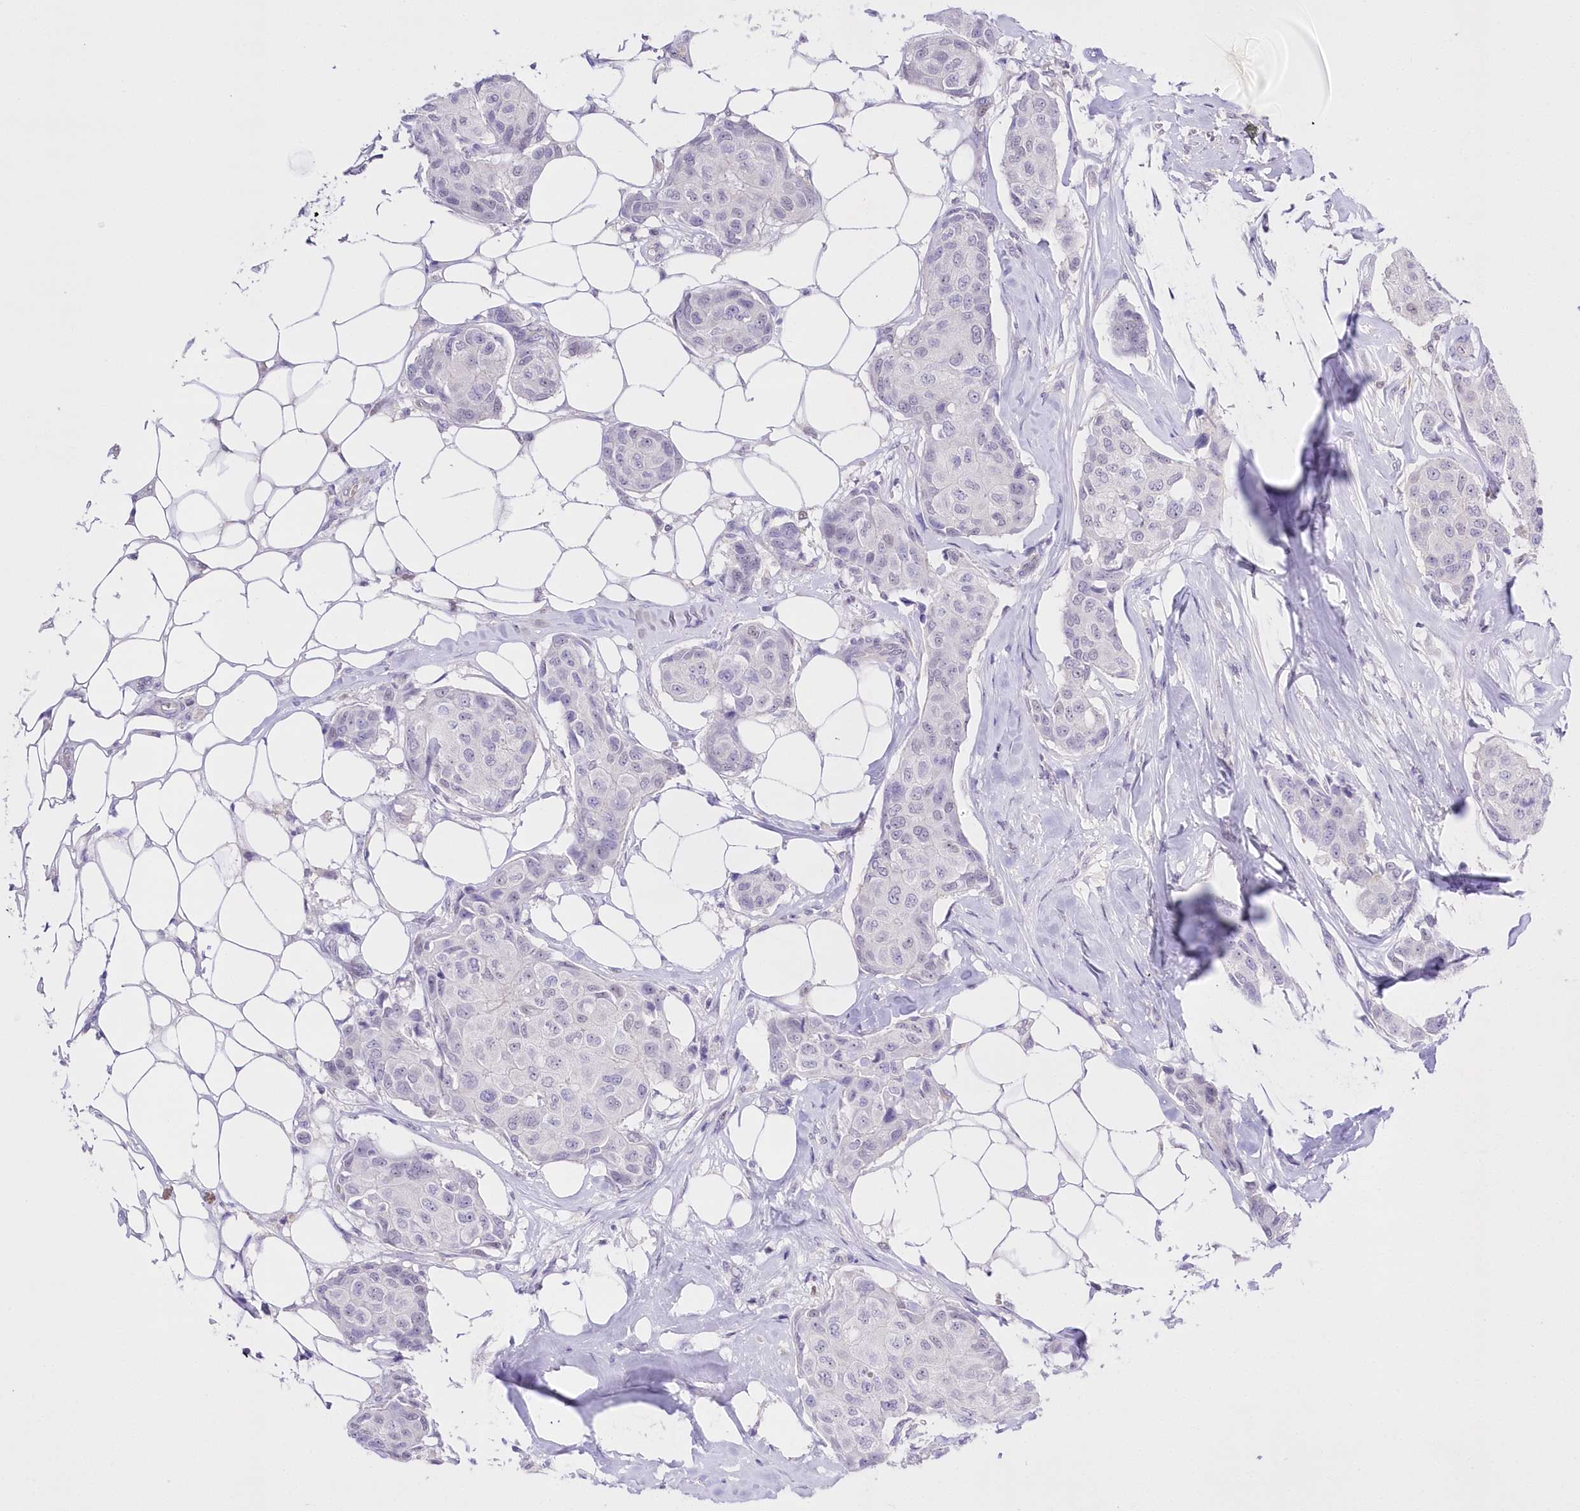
{"staining": {"intensity": "negative", "quantity": "none", "location": "none"}, "tissue": "breast cancer", "cell_type": "Tumor cells", "image_type": "cancer", "snomed": [{"axis": "morphology", "description": "Duct carcinoma"}, {"axis": "topography", "description": "Breast"}], "caption": "Micrograph shows no protein positivity in tumor cells of infiltrating ductal carcinoma (breast) tissue.", "gene": "UBA6", "patient": {"sex": "female", "age": 80}}